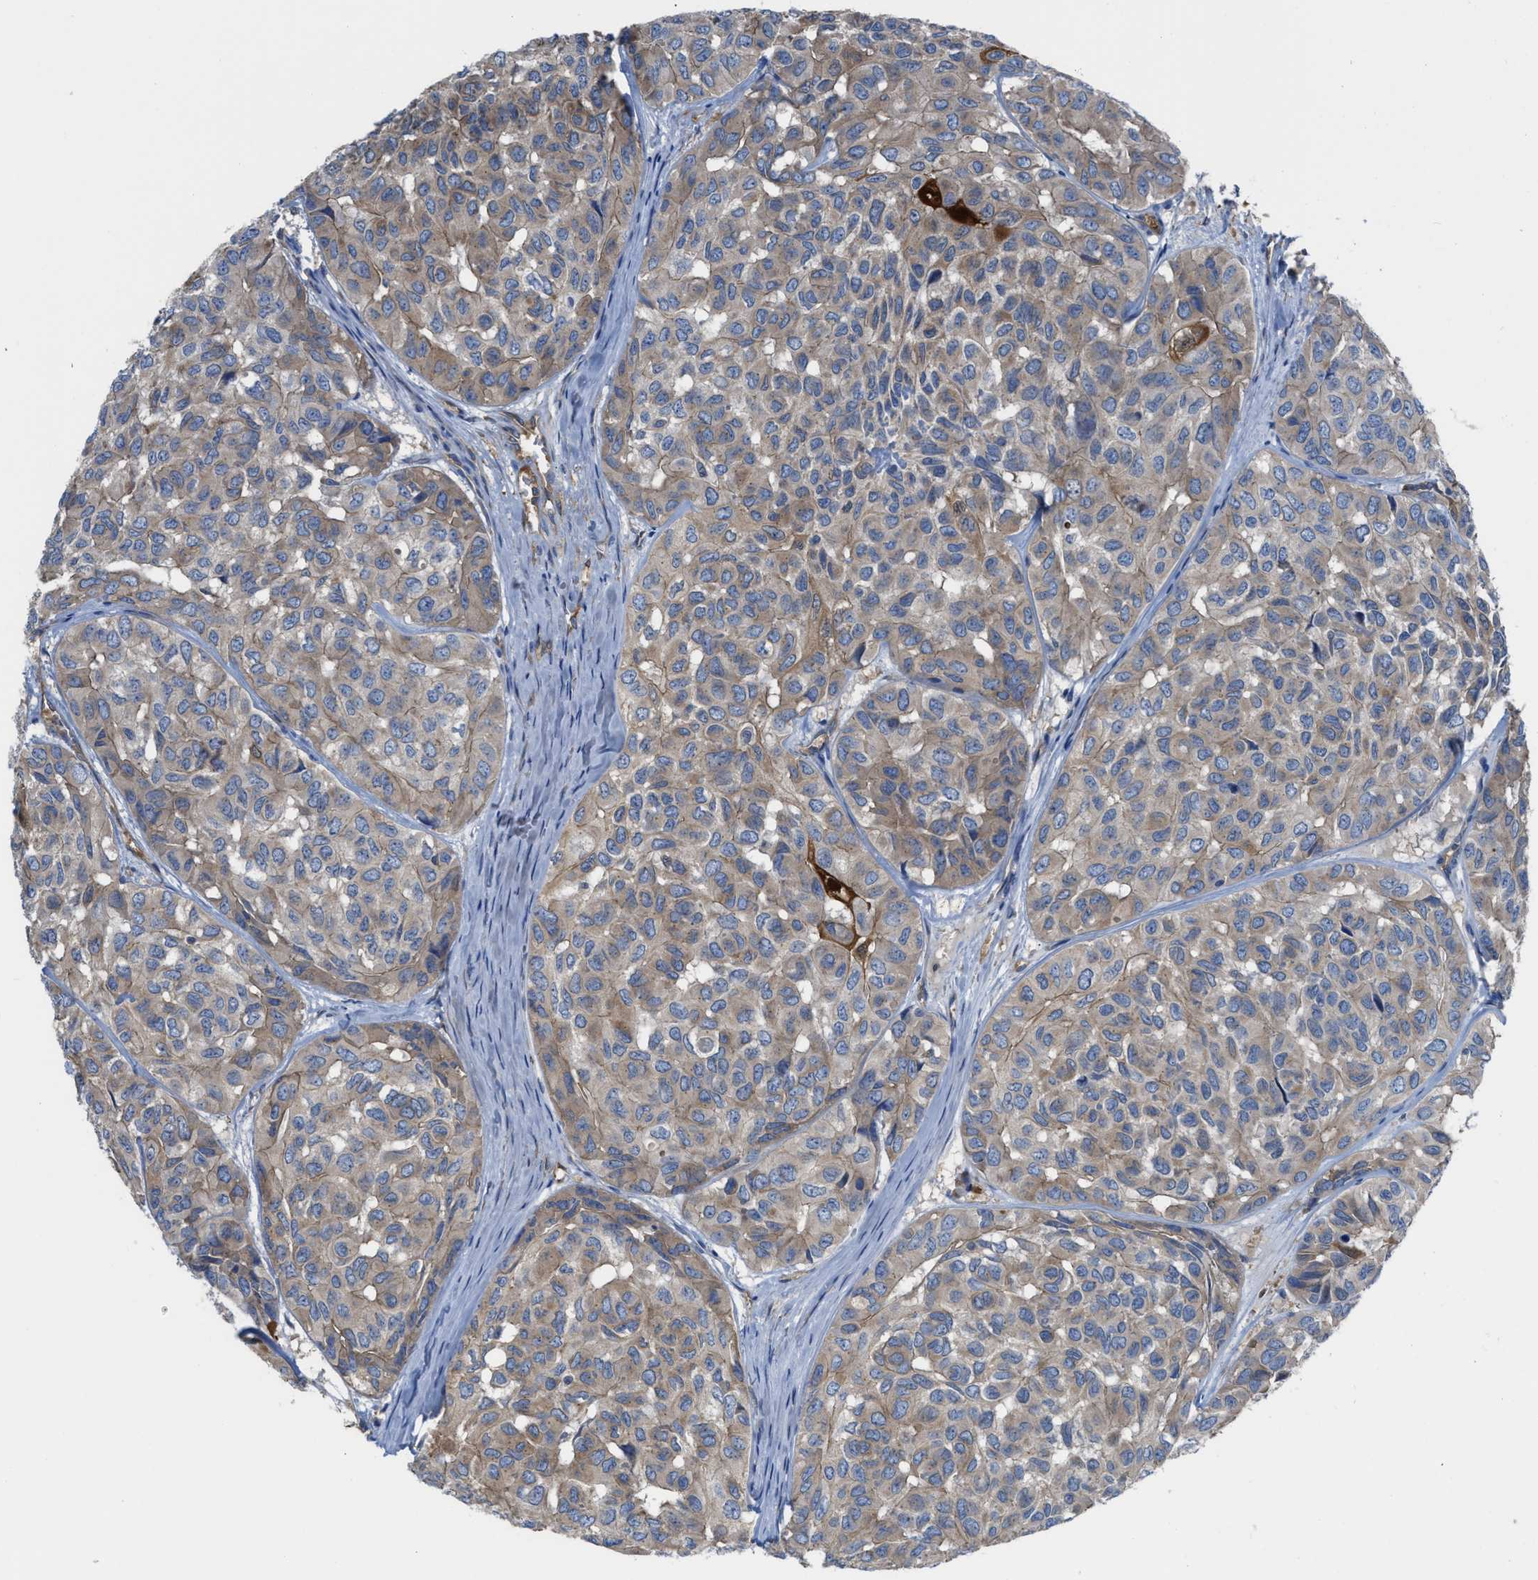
{"staining": {"intensity": "weak", "quantity": ">75%", "location": "cytoplasmic/membranous"}, "tissue": "head and neck cancer", "cell_type": "Tumor cells", "image_type": "cancer", "snomed": [{"axis": "morphology", "description": "Adenocarcinoma, NOS"}, {"axis": "topography", "description": "Salivary gland, NOS"}, {"axis": "topography", "description": "Head-Neck"}], "caption": "There is low levels of weak cytoplasmic/membranous positivity in tumor cells of adenocarcinoma (head and neck), as demonstrated by immunohistochemical staining (brown color).", "gene": "TRIOBP", "patient": {"sex": "female", "age": 76}}